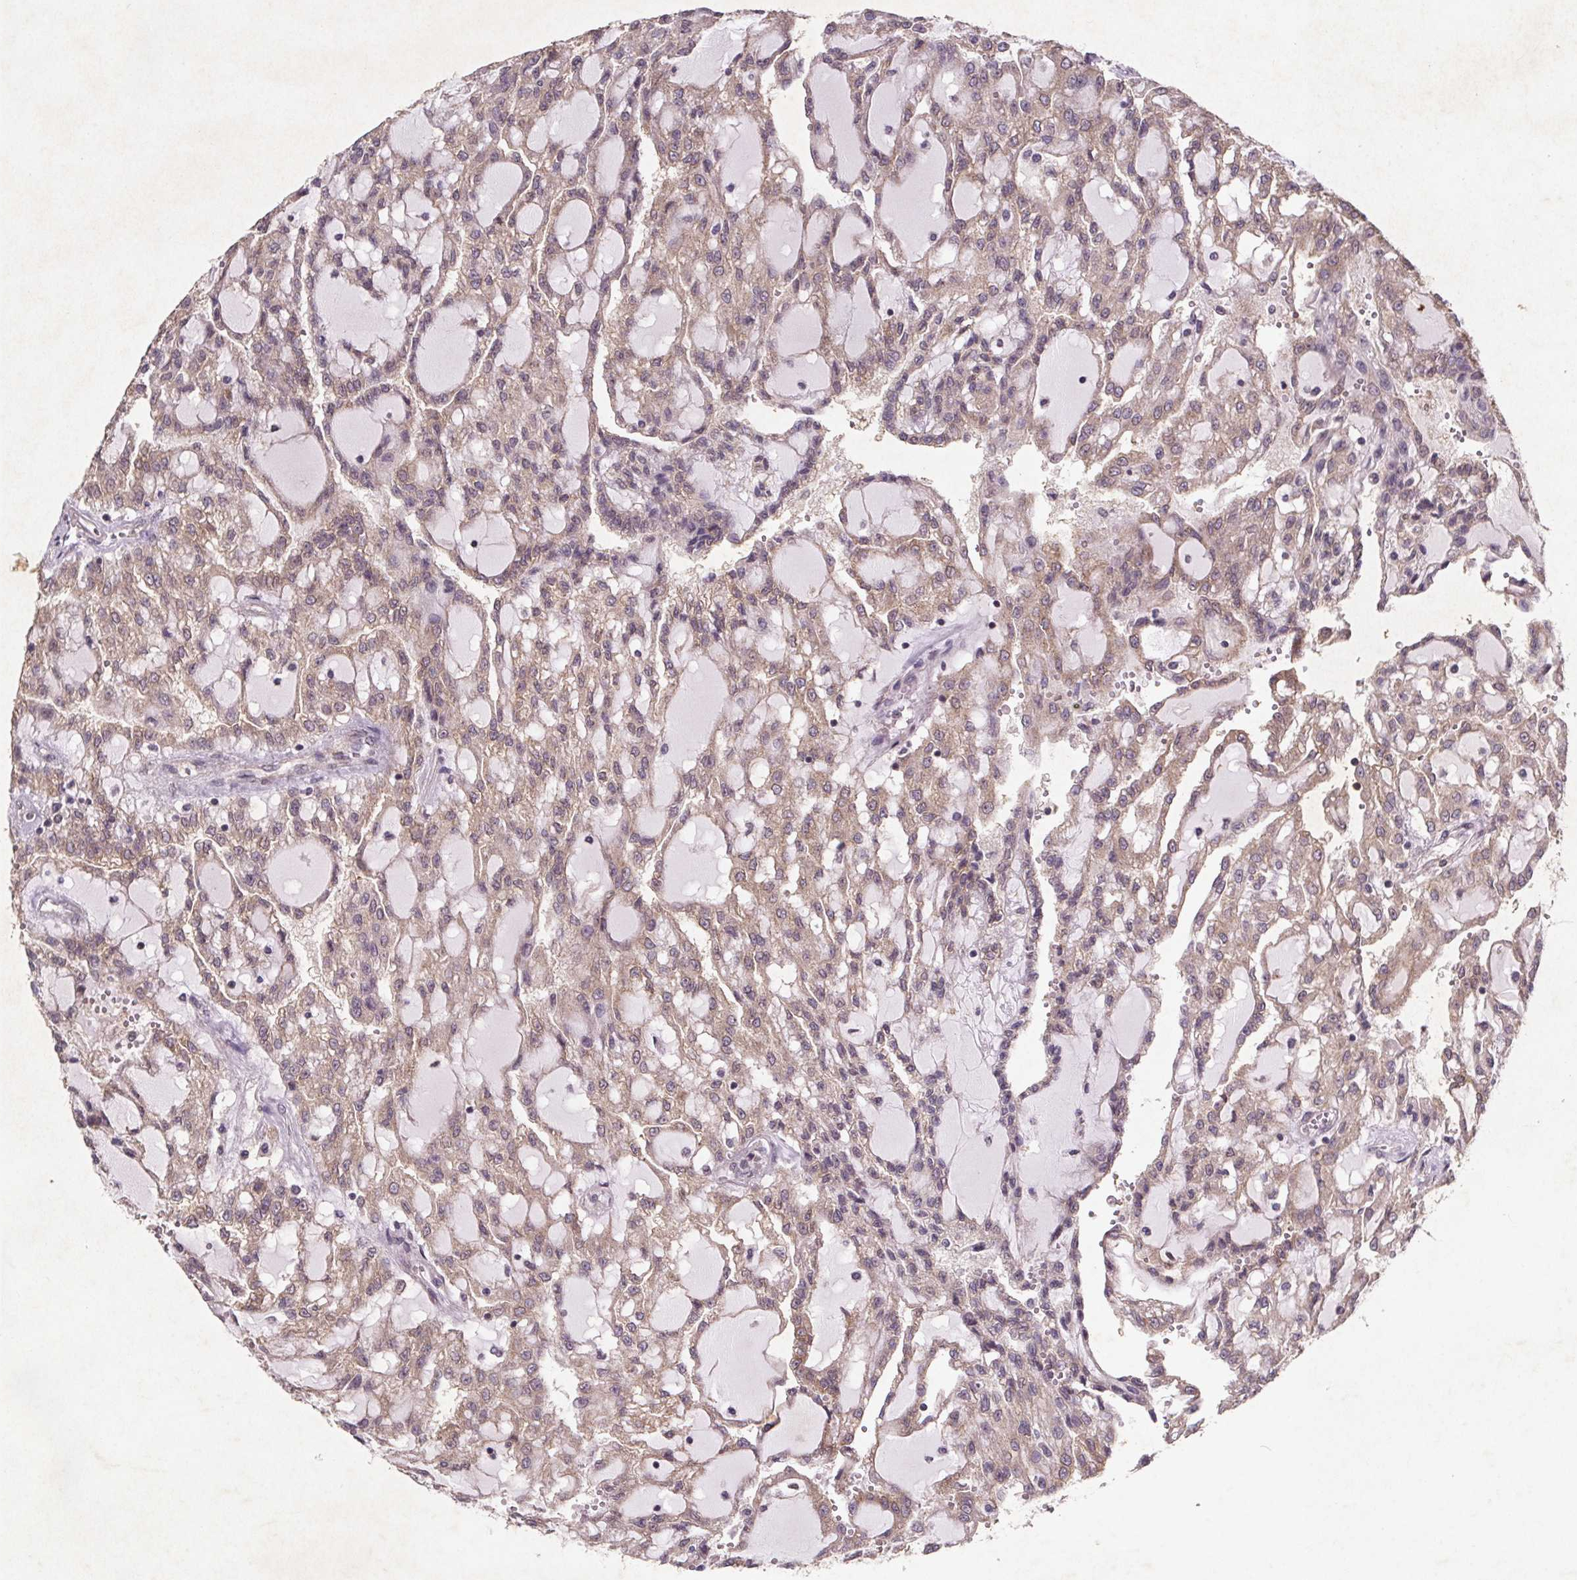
{"staining": {"intensity": "negative", "quantity": "none", "location": "none"}, "tissue": "renal cancer", "cell_type": "Tumor cells", "image_type": "cancer", "snomed": [{"axis": "morphology", "description": "Adenocarcinoma, NOS"}, {"axis": "topography", "description": "Kidney"}], "caption": "This is an immunohistochemistry (IHC) image of renal cancer. There is no positivity in tumor cells.", "gene": "STRN3", "patient": {"sex": "male", "age": 63}}